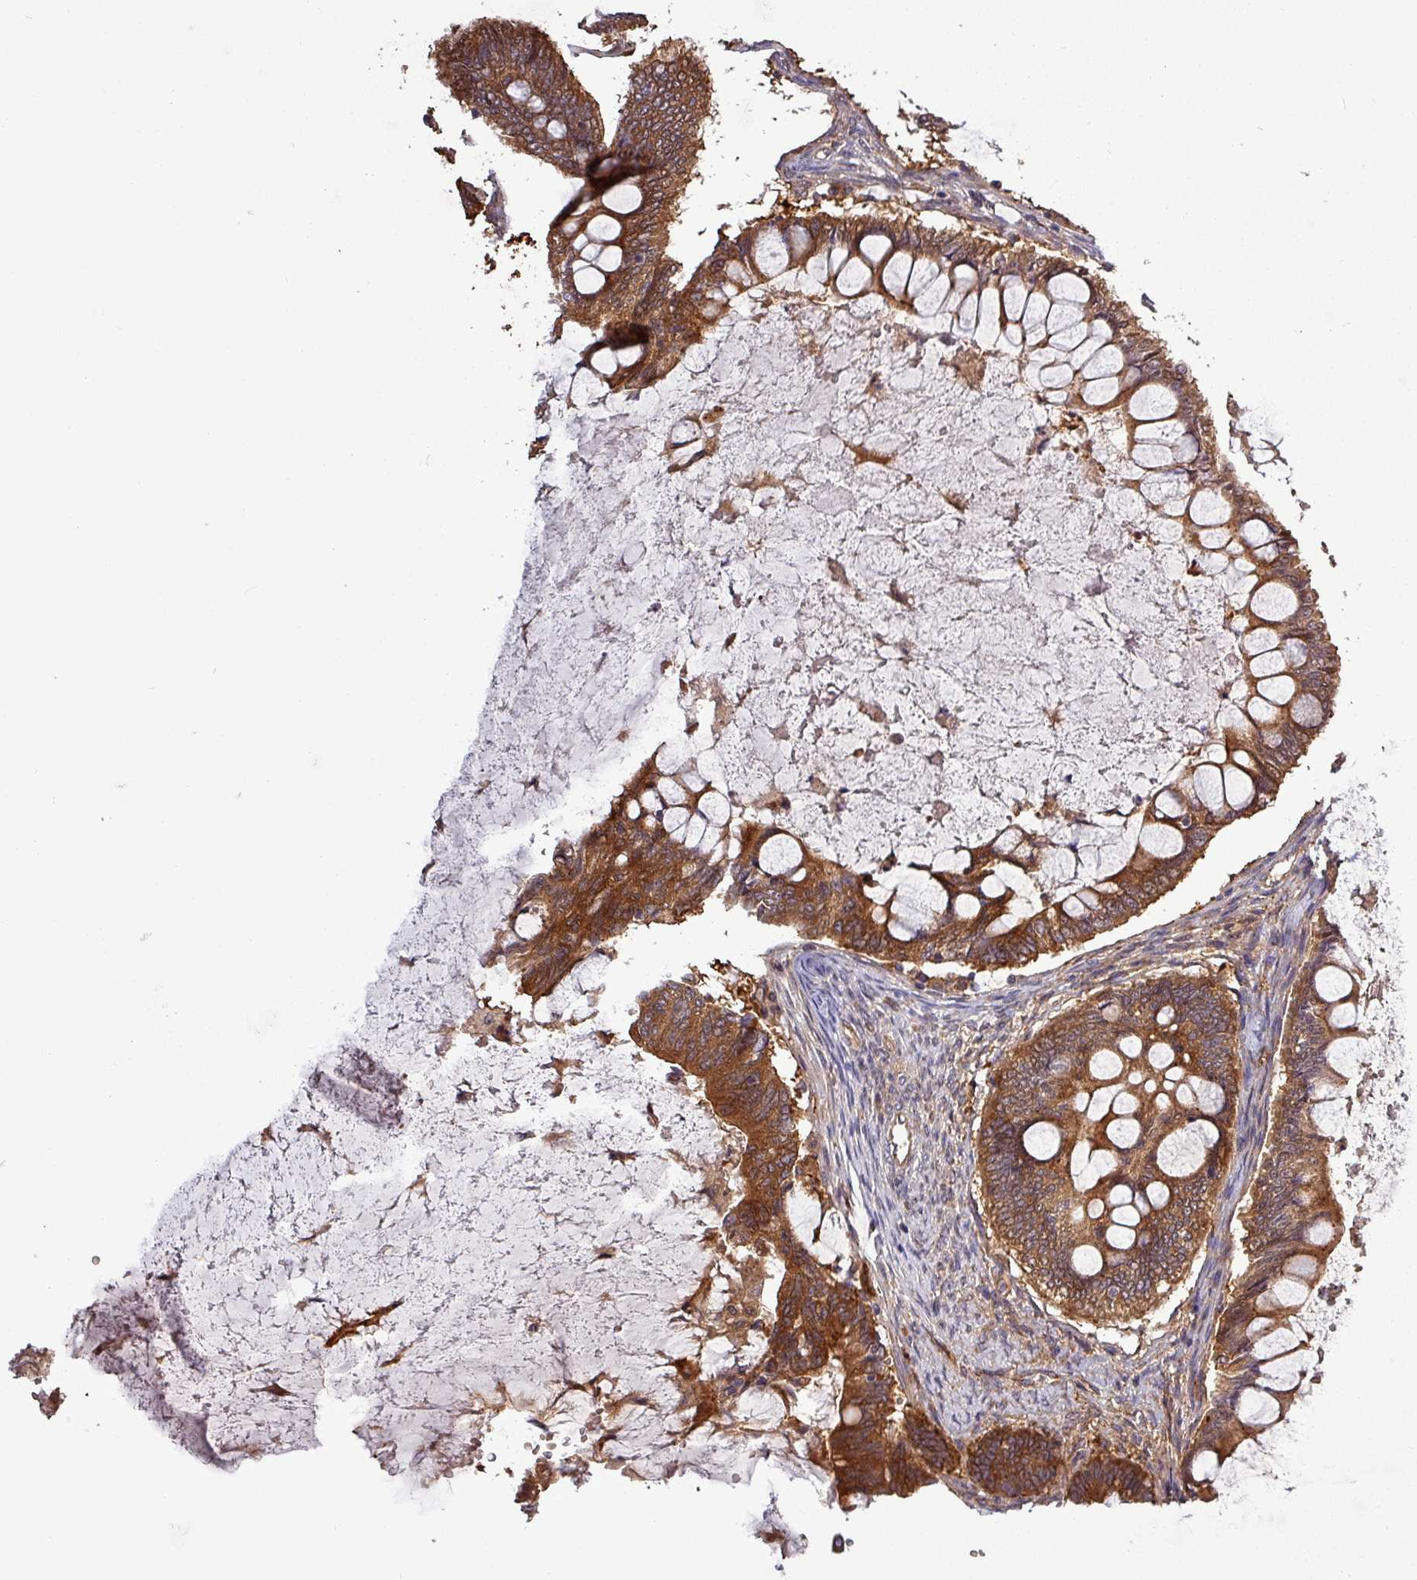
{"staining": {"intensity": "strong", "quantity": ">75%", "location": "cytoplasmic/membranous"}, "tissue": "ovarian cancer", "cell_type": "Tumor cells", "image_type": "cancer", "snomed": [{"axis": "morphology", "description": "Cystadenocarcinoma, mucinous, NOS"}, {"axis": "topography", "description": "Ovary"}], "caption": "Immunohistochemical staining of ovarian cancer (mucinous cystadenocarcinoma) demonstrates high levels of strong cytoplasmic/membranous protein staining in about >75% of tumor cells.", "gene": "SIRPB2", "patient": {"sex": "female", "age": 61}}